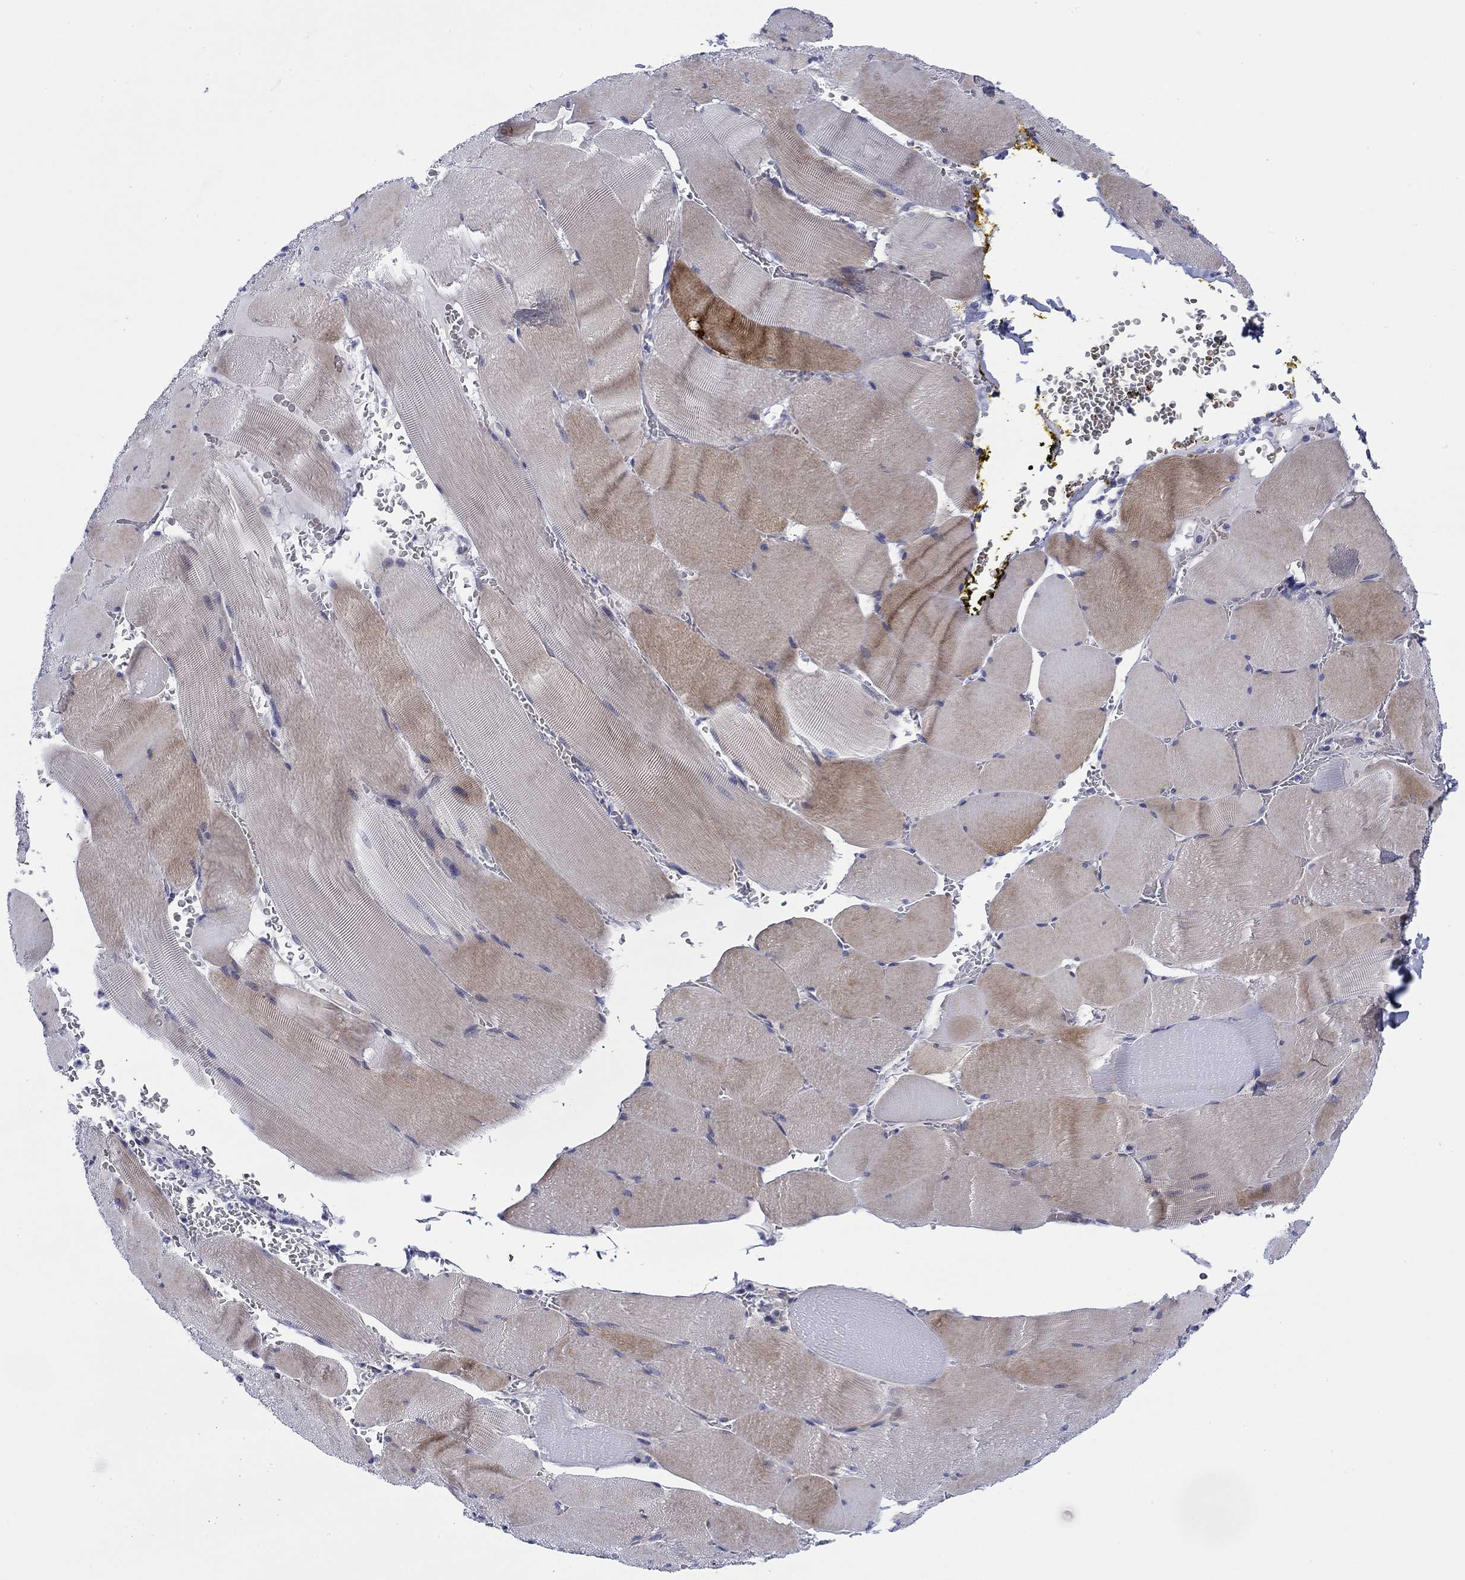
{"staining": {"intensity": "weak", "quantity": "25%-75%", "location": "cytoplasmic/membranous"}, "tissue": "skeletal muscle", "cell_type": "Myocytes", "image_type": "normal", "snomed": [{"axis": "morphology", "description": "Normal tissue, NOS"}, {"axis": "topography", "description": "Skeletal muscle"}], "caption": "Myocytes exhibit low levels of weak cytoplasmic/membranous expression in about 25%-75% of cells in unremarkable human skeletal muscle.", "gene": "SVEP1", "patient": {"sex": "male", "age": 56}}